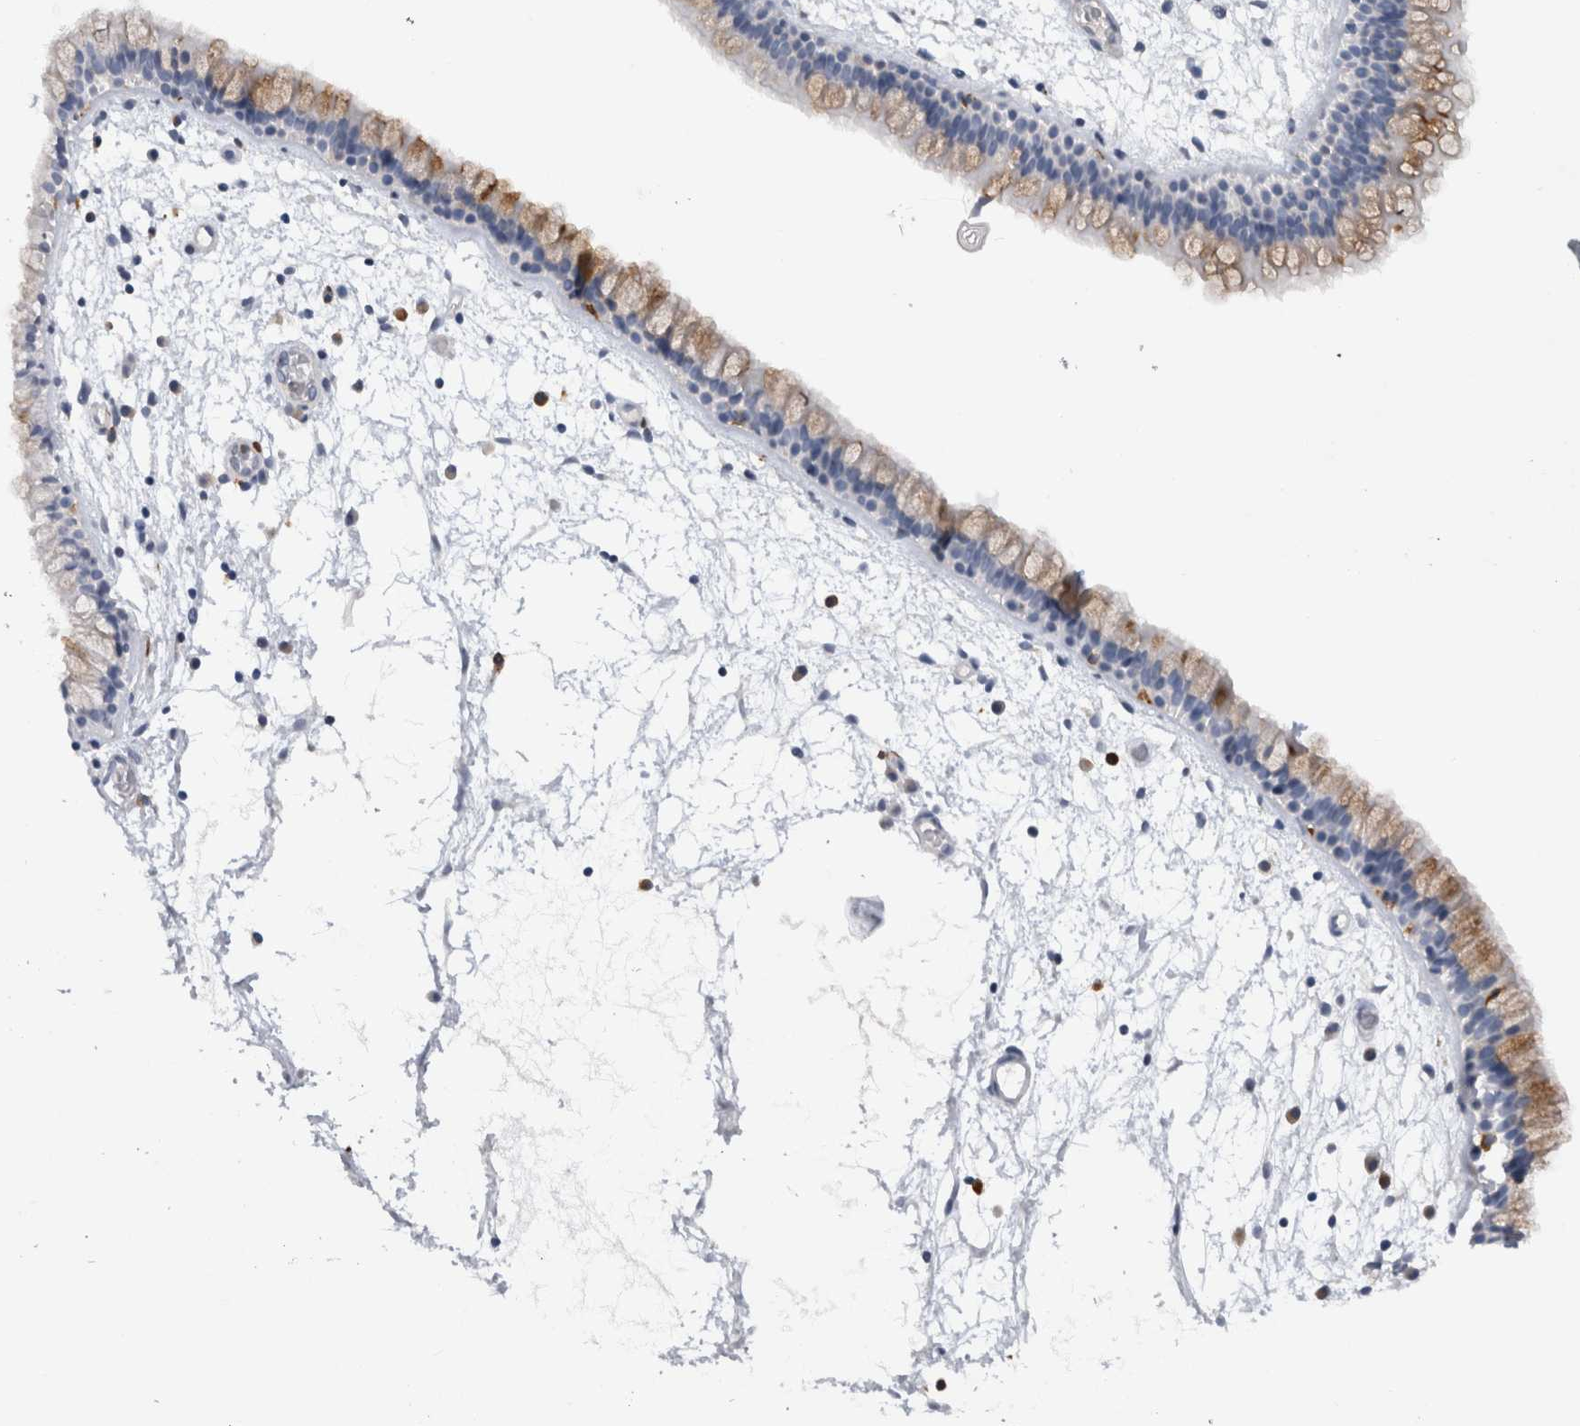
{"staining": {"intensity": "moderate", "quantity": "25%-75%", "location": "cytoplasmic/membranous"}, "tissue": "nasopharynx", "cell_type": "Respiratory epithelial cells", "image_type": "normal", "snomed": [{"axis": "morphology", "description": "Normal tissue, NOS"}, {"axis": "morphology", "description": "Inflammation, NOS"}, {"axis": "topography", "description": "Nasopharynx"}], "caption": "The image demonstrates a brown stain indicating the presence of a protein in the cytoplasmic/membranous of respiratory epithelial cells in nasopharynx. (Brightfield microscopy of DAB IHC at high magnification).", "gene": "CD63", "patient": {"sex": "male", "age": 48}}